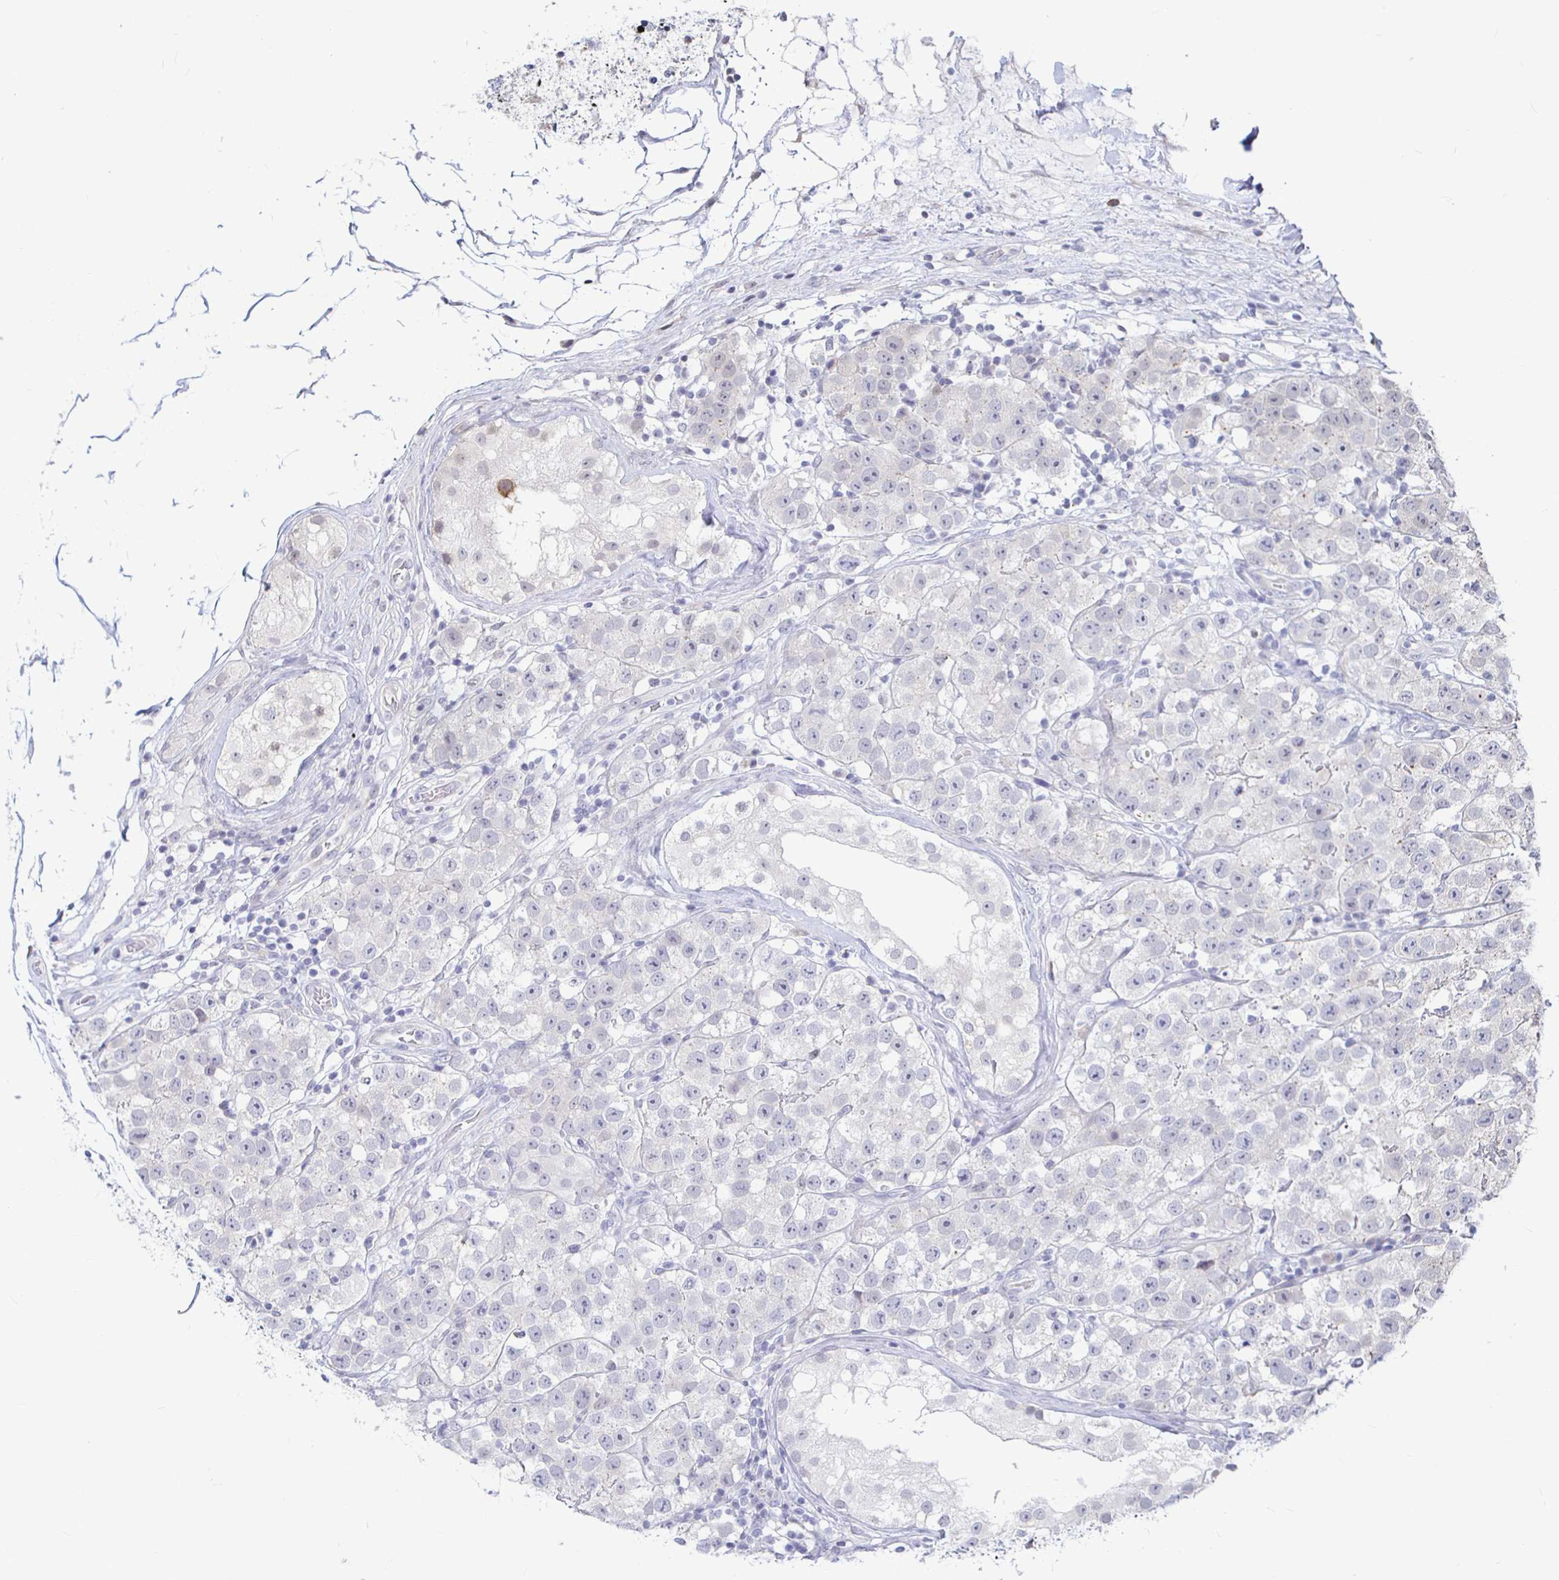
{"staining": {"intensity": "negative", "quantity": "none", "location": "none"}, "tissue": "testis cancer", "cell_type": "Tumor cells", "image_type": "cancer", "snomed": [{"axis": "morphology", "description": "Seminoma, NOS"}, {"axis": "topography", "description": "Testis"}], "caption": "Tumor cells are negative for protein expression in human testis cancer.", "gene": "CAPN11", "patient": {"sex": "male", "age": 34}}